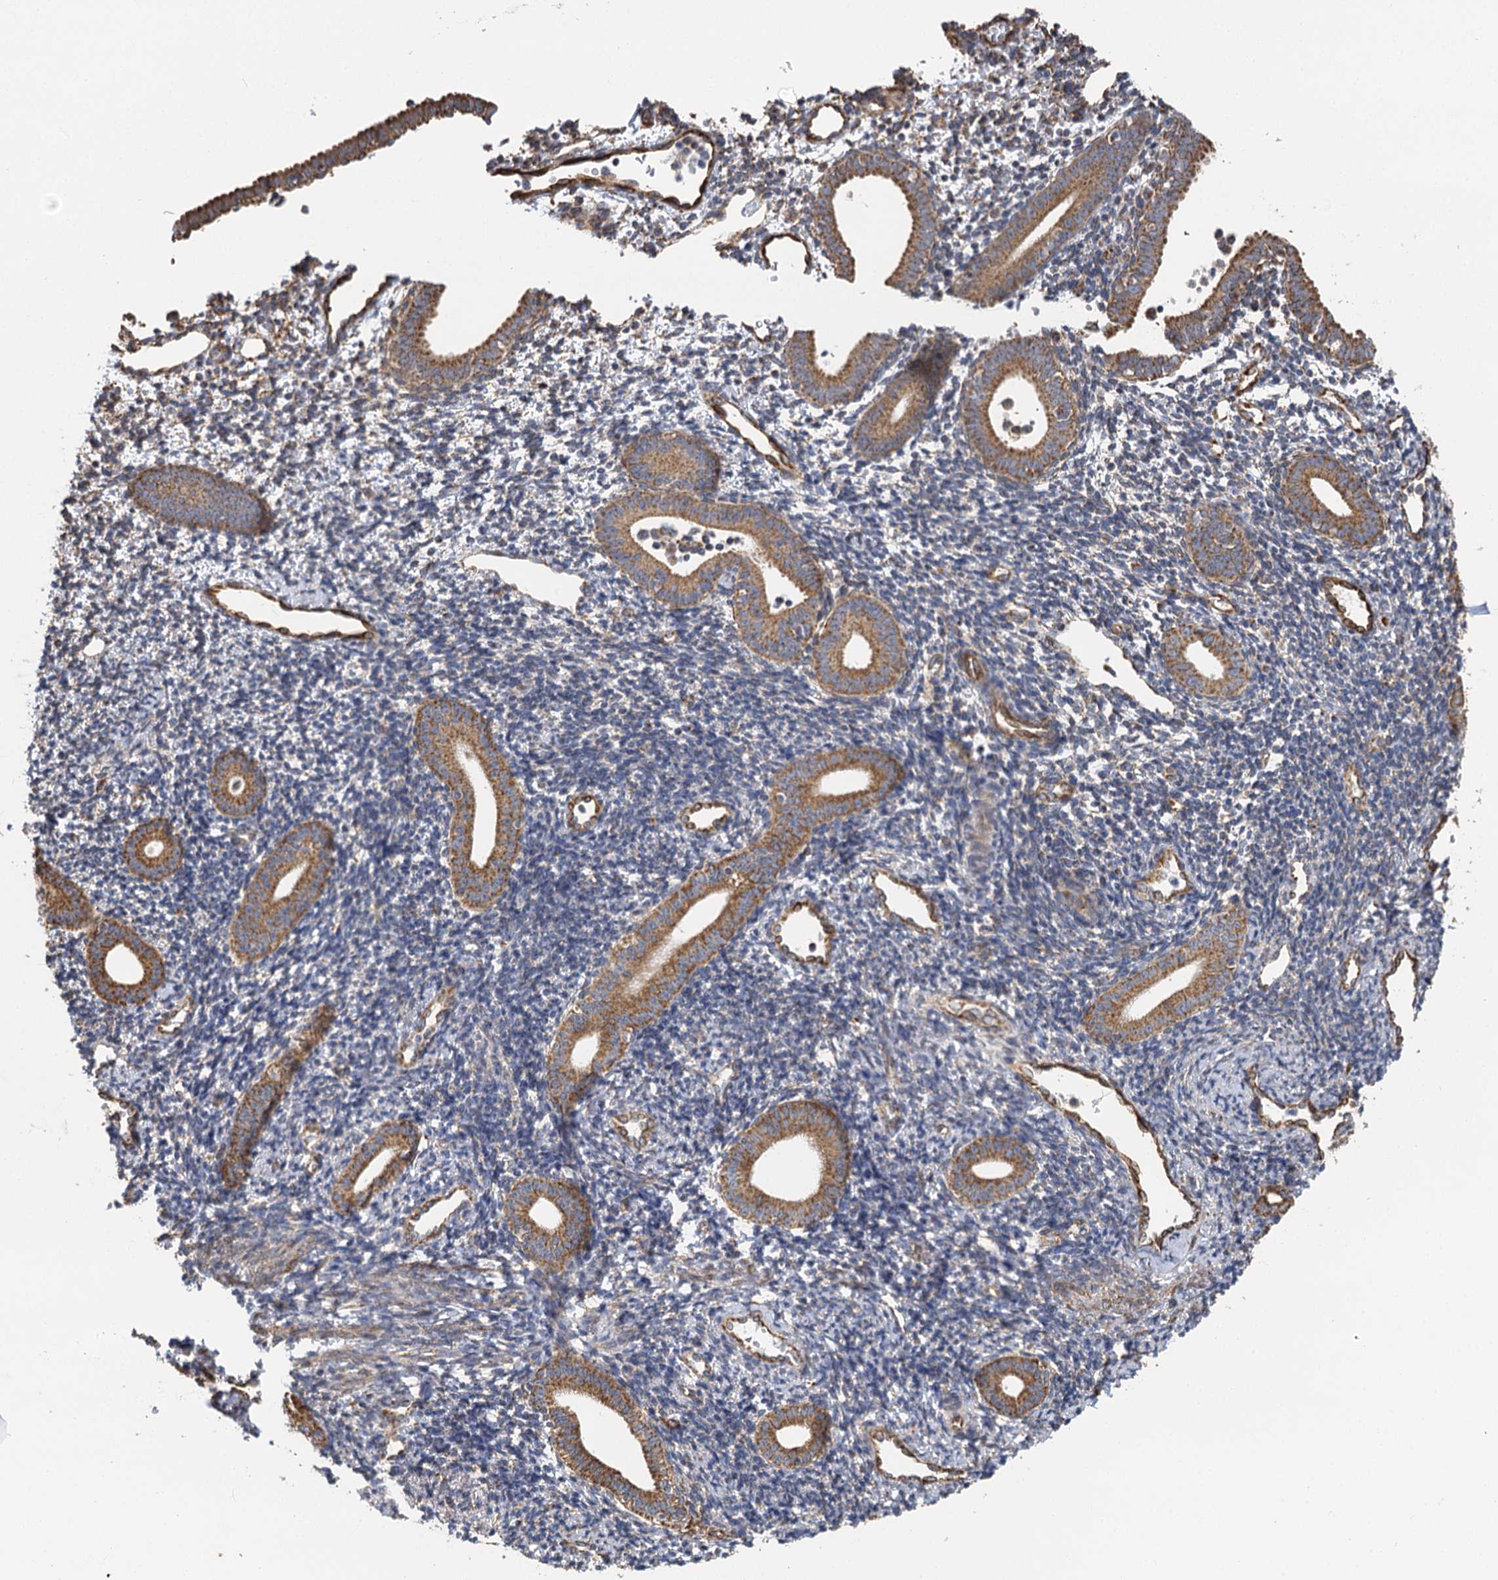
{"staining": {"intensity": "moderate", "quantity": "<25%", "location": "cytoplasmic/membranous"}, "tissue": "endometrium", "cell_type": "Cells in endometrial stroma", "image_type": "normal", "snomed": [{"axis": "morphology", "description": "Normal tissue, NOS"}, {"axis": "topography", "description": "Endometrium"}], "caption": "Immunohistochemical staining of unremarkable human endometrium exhibits moderate cytoplasmic/membranous protein expression in approximately <25% of cells in endometrial stroma.", "gene": "IL11RA", "patient": {"sex": "female", "age": 56}}